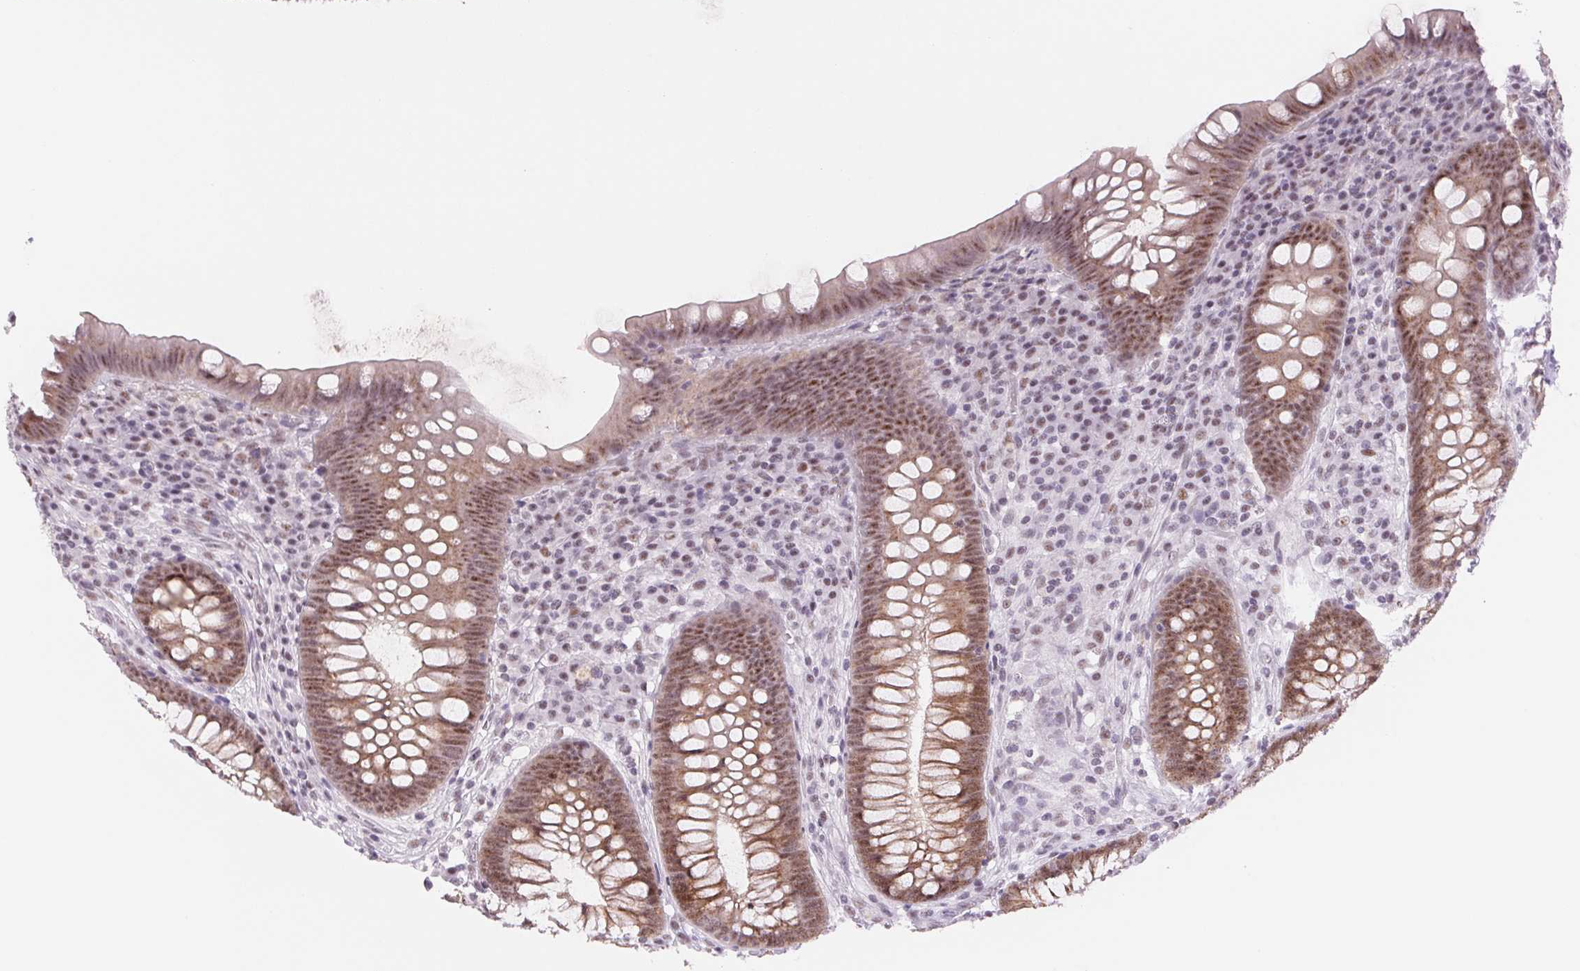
{"staining": {"intensity": "moderate", "quantity": ">75%", "location": "cytoplasmic/membranous,nuclear"}, "tissue": "appendix", "cell_type": "Glandular cells", "image_type": "normal", "snomed": [{"axis": "morphology", "description": "Normal tissue, NOS"}, {"axis": "topography", "description": "Appendix"}], "caption": "Unremarkable appendix displays moderate cytoplasmic/membranous,nuclear staining in approximately >75% of glandular cells.", "gene": "ZC3H14", "patient": {"sex": "male", "age": 71}}